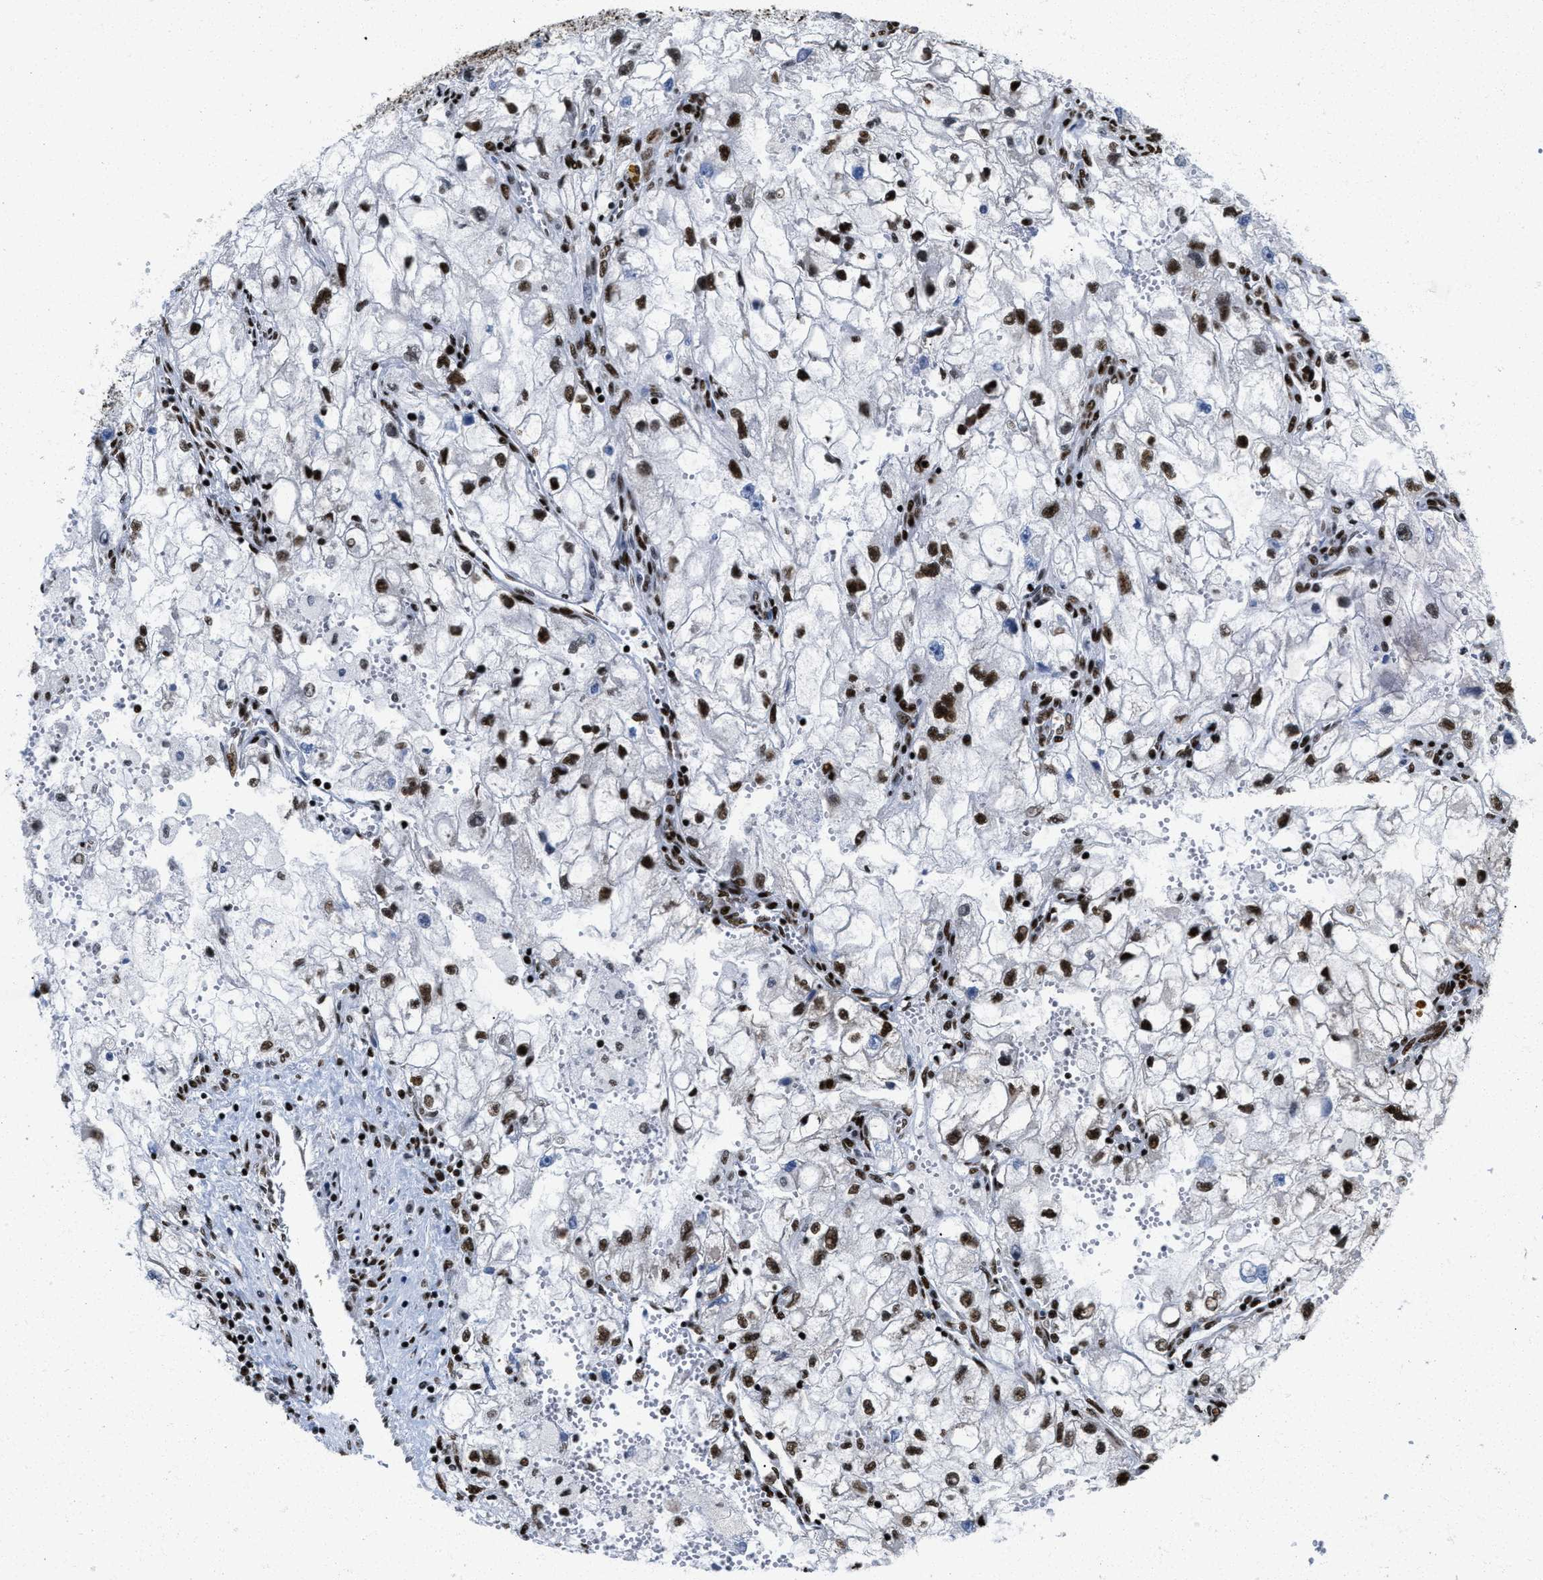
{"staining": {"intensity": "strong", "quantity": ">75%", "location": "nuclear"}, "tissue": "renal cancer", "cell_type": "Tumor cells", "image_type": "cancer", "snomed": [{"axis": "morphology", "description": "Adenocarcinoma, NOS"}, {"axis": "topography", "description": "Kidney"}], "caption": "The micrograph exhibits a brown stain indicating the presence of a protein in the nuclear of tumor cells in adenocarcinoma (renal).", "gene": "CREB1", "patient": {"sex": "female", "age": 70}}